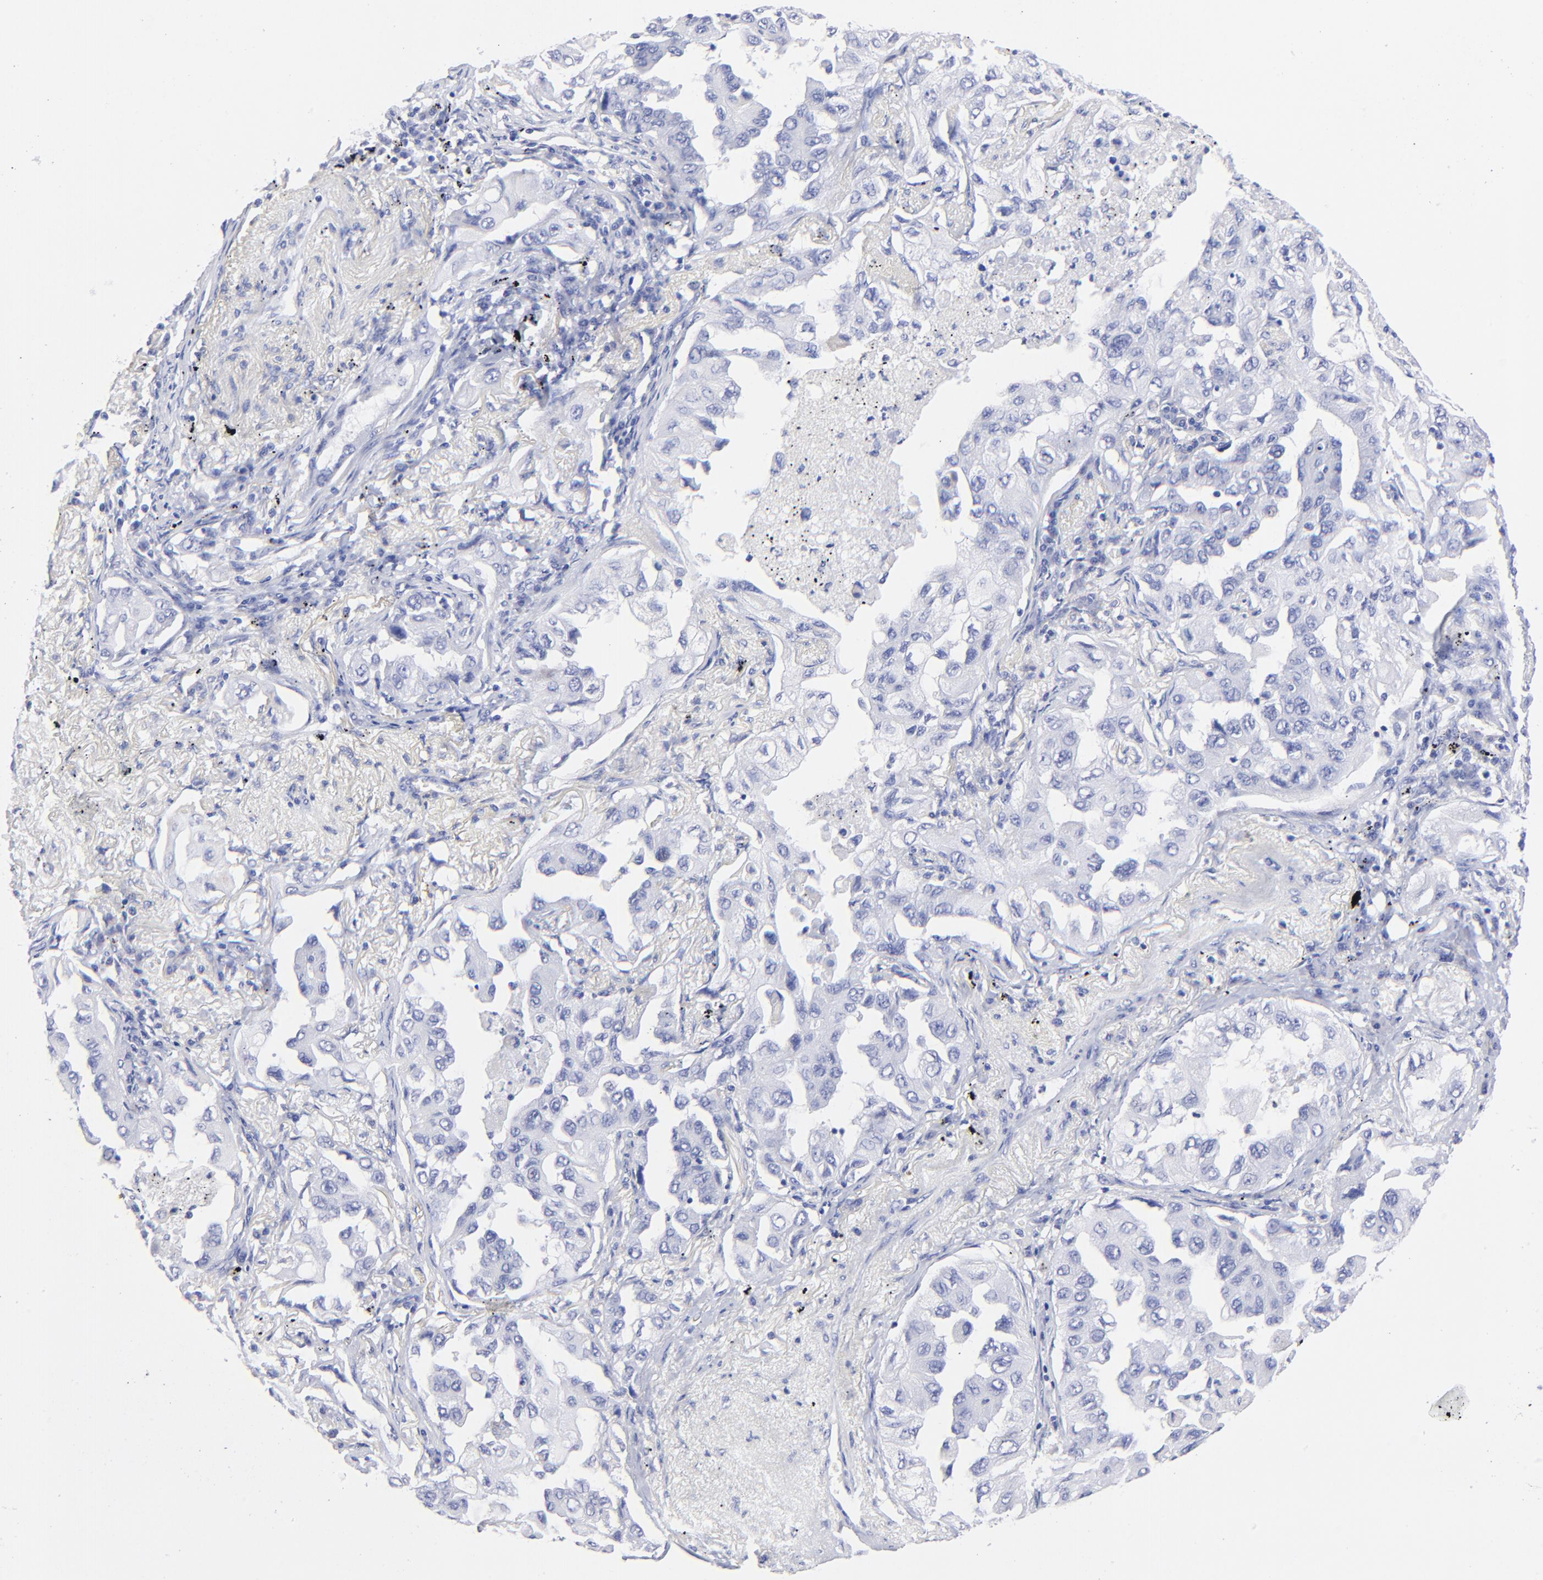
{"staining": {"intensity": "negative", "quantity": "none", "location": "none"}, "tissue": "lung cancer", "cell_type": "Tumor cells", "image_type": "cancer", "snomed": [{"axis": "morphology", "description": "Adenocarcinoma, NOS"}, {"axis": "topography", "description": "Lung"}], "caption": "This is a photomicrograph of immunohistochemistry staining of lung cancer, which shows no positivity in tumor cells.", "gene": "HORMAD2", "patient": {"sex": "female", "age": 65}}